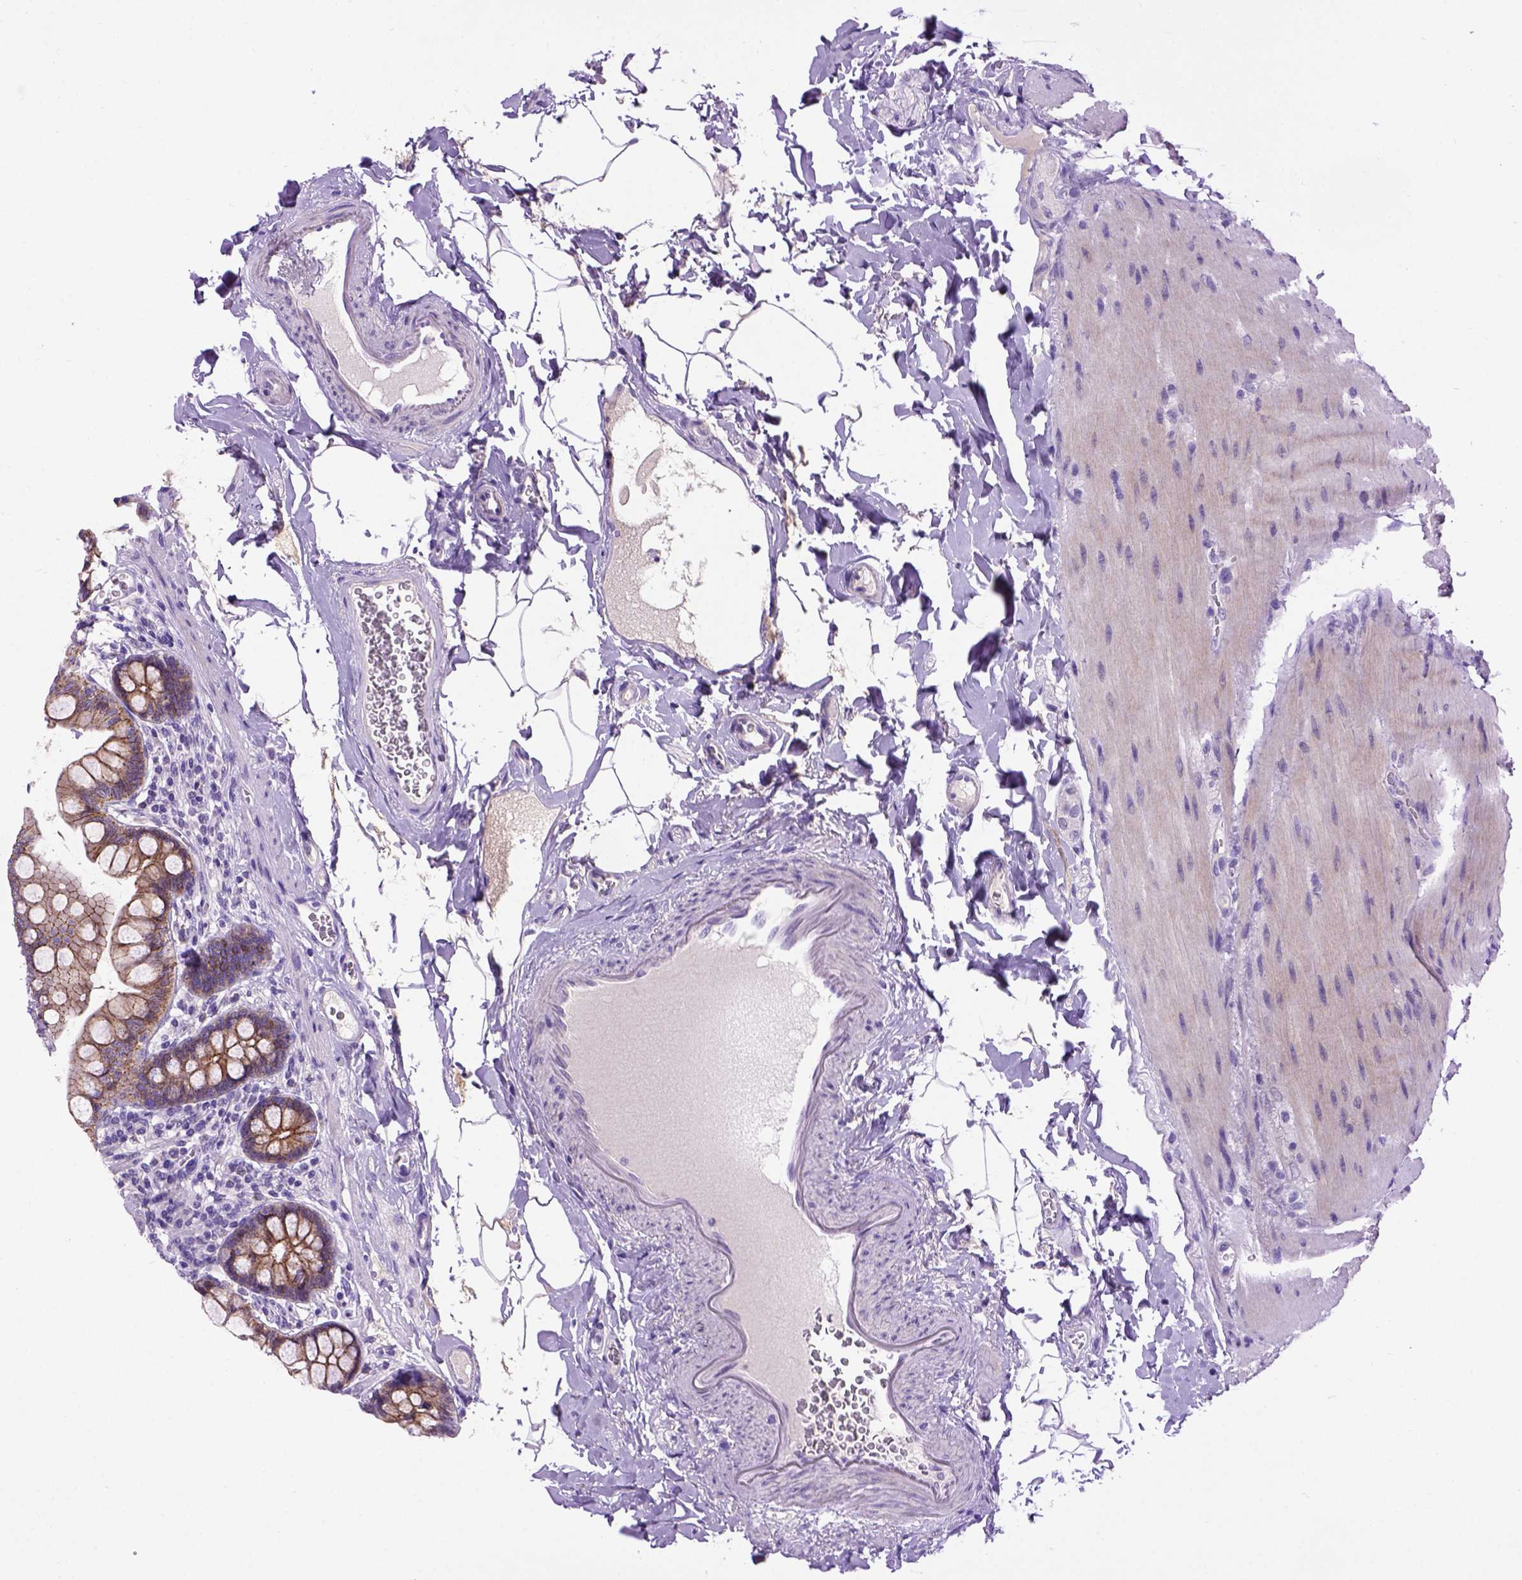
{"staining": {"intensity": "moderate", "quantity": ">75%", "location": "cytoplasmic/membranous"}, "tissue": "small intestine", "cell_type": "Glandular cells", "image_type": "normal", "snomed": [{"axis": "morphology", "description": "Normal tissue, NOS"}, {"axis": "topography", "description": "Small intestine"}], "caption": "This image demonstrates benign small intestine stained with IHC to label a protein in brown. The cytoplasmic/membranous of glandular cells show moderate positivity for the protein. Nuclei are counter-stained blue.", "gene": "CDH1", "patient": {"sex": "female", "age": 56}}